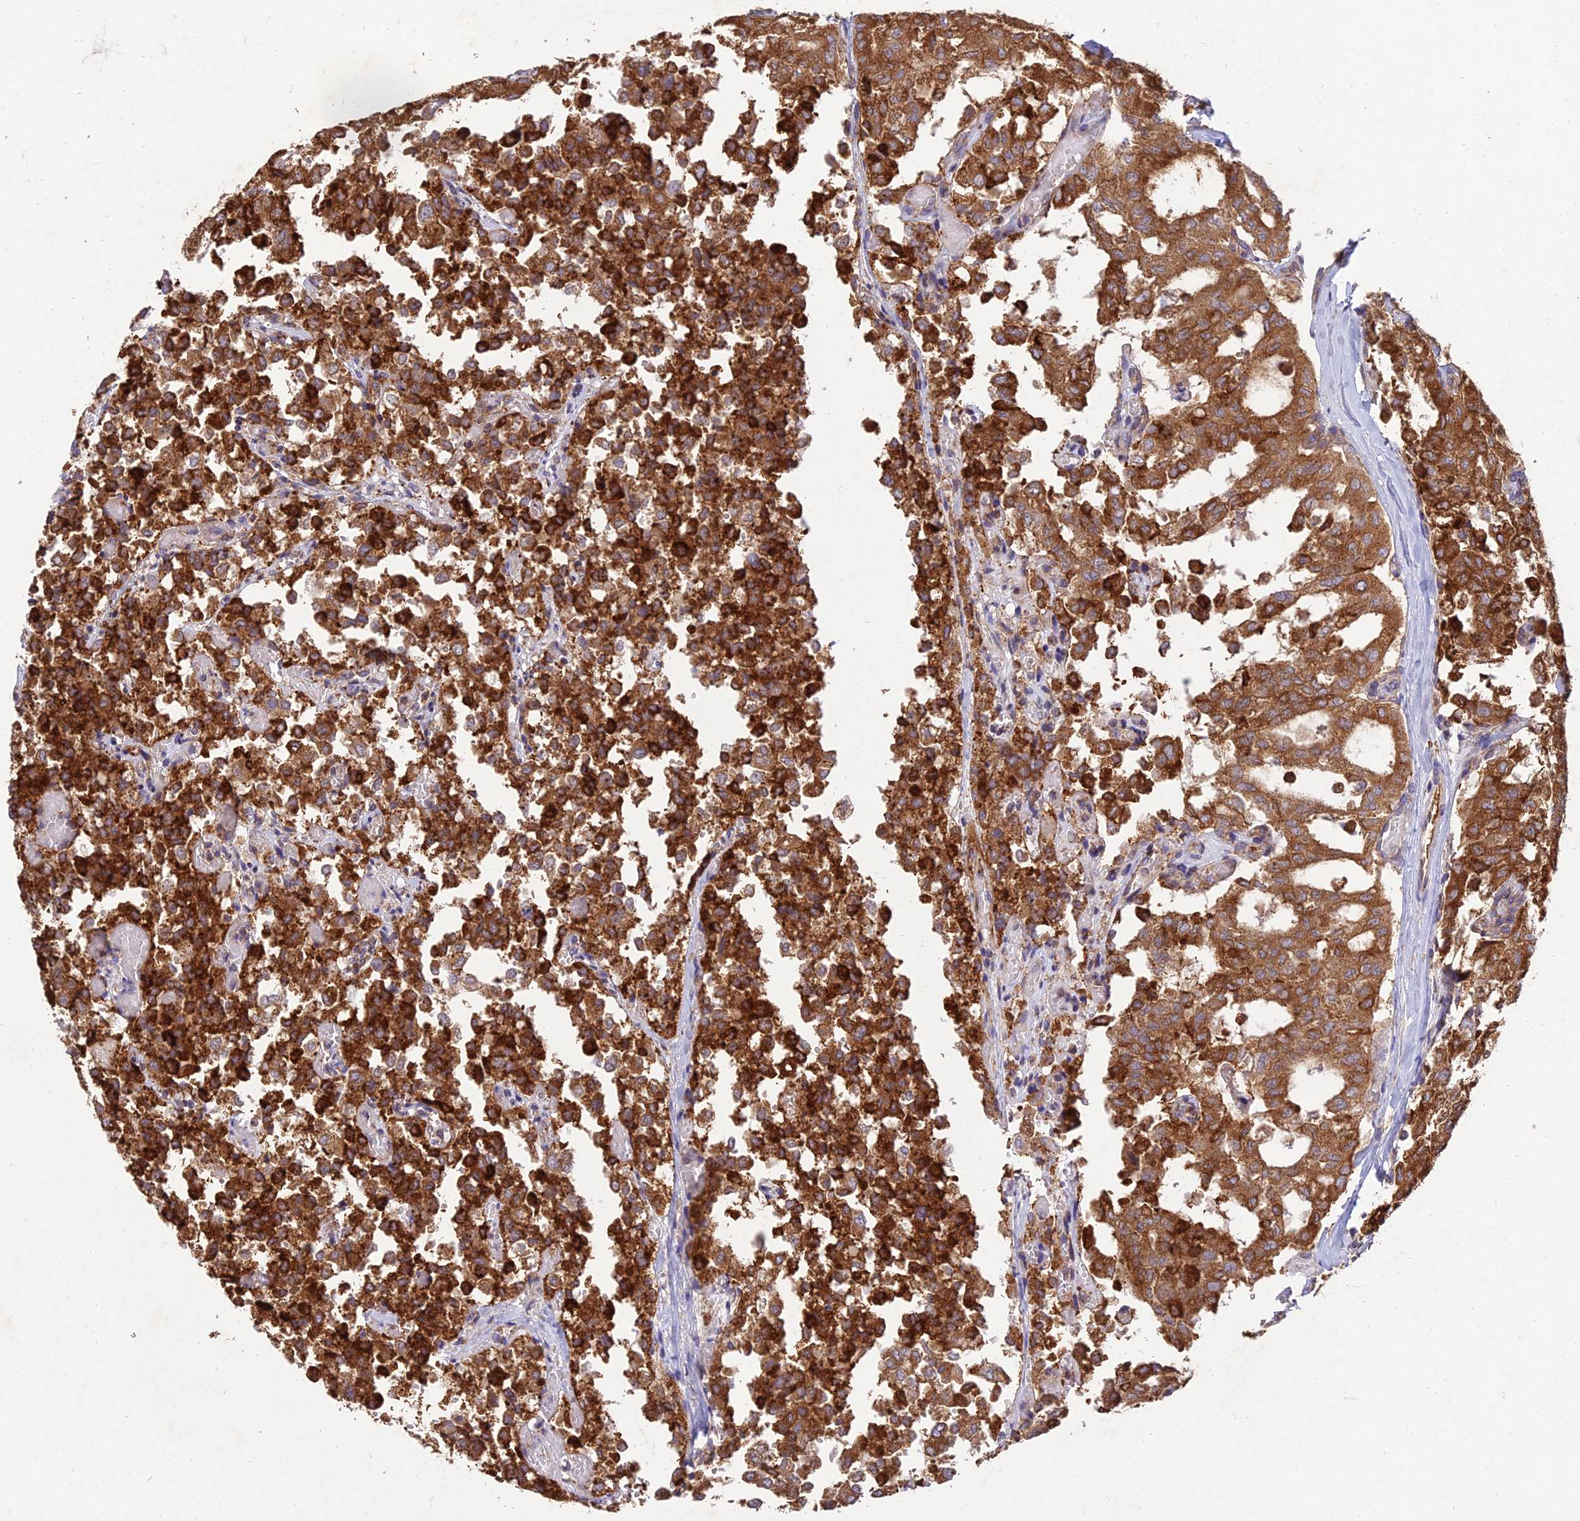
{"staining": {"intensity": "strong", "quantity": ">75%", "location": "cytoplasmic/membranous"}, "tissue": "thyroid cancer", "cell_type": "Tumor cells", "image_type": "cancer", "snomed": [{"axis": "morphology", "description": "Follicular adenoma carcinoma, NOS"}, {"axis": "topography", "description": "Thyroid gland"}], "caption": "High-power microscopy captured an immunohistochemistry image of follicular adenoma carcinoma (thyroid), revealing strong cytoplasmic/membranous staining in approximately >75% of tumor cells. (brown staining indicates protein expression, while blue staining denotes nuclei).", "gene": "NXNL2", "patient": {"sex": "male", "age": 75}}